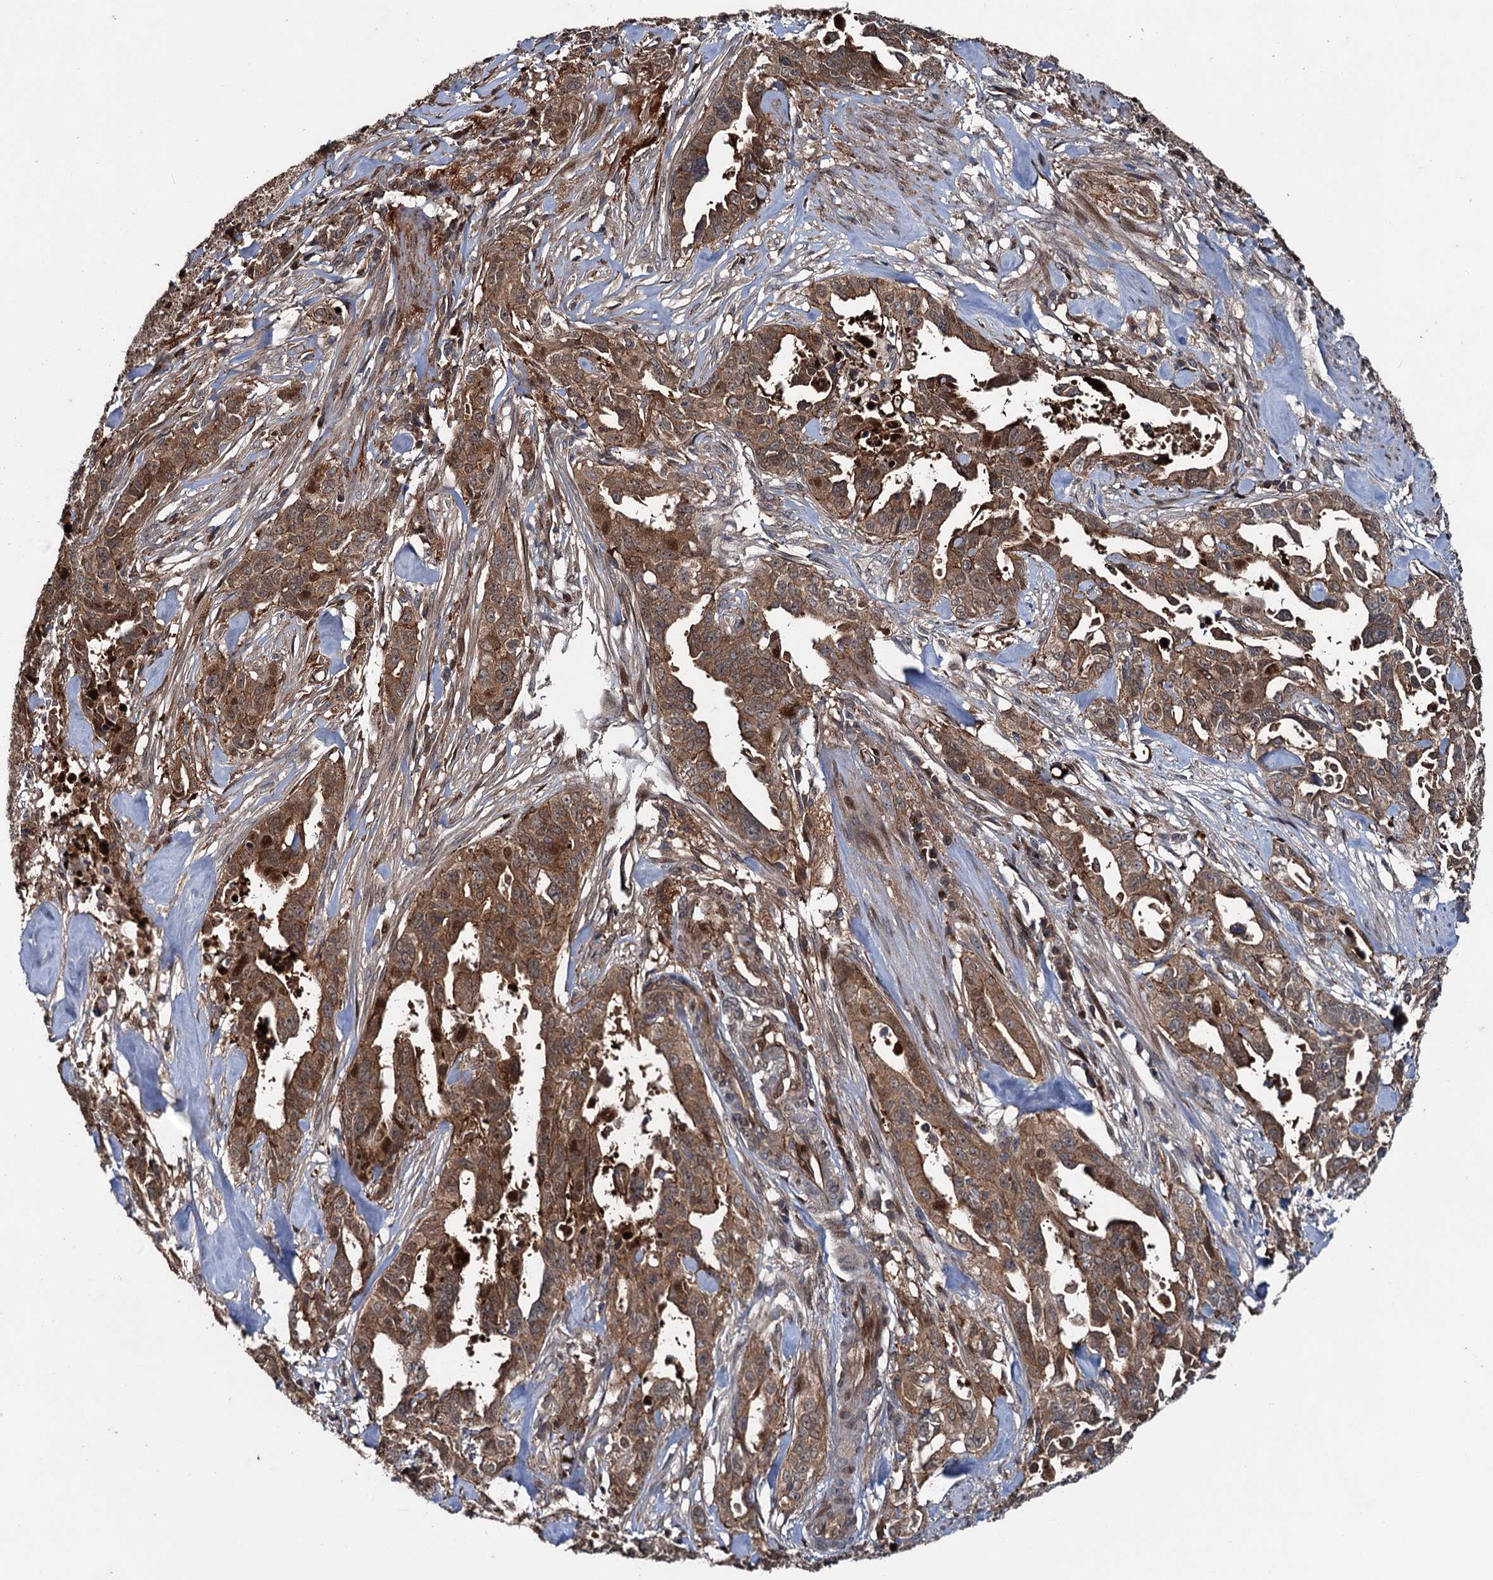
{"staining": {"intensity": "moderate", "quantity": ">75%", "location": "cytoplasmic/membranous"}, "tissue": "endometrial cancer", "cell_type": "Tumor cells", "image_type": "cancer", "snomed": [{"axis": "morphology", "description": "Adenocarcinoma, NOS"}, {"axis": "topography", "description": "Endometrium"}], "caption": "Immunohistochemistry (IHC) of human endometrial cancer exhibits medium levels of moderate cytoplasmic/membranous staining in about >75% of tumor cells.", "gene": "RHOBTB1", "patient": {"sex": "female", "age": 65}}